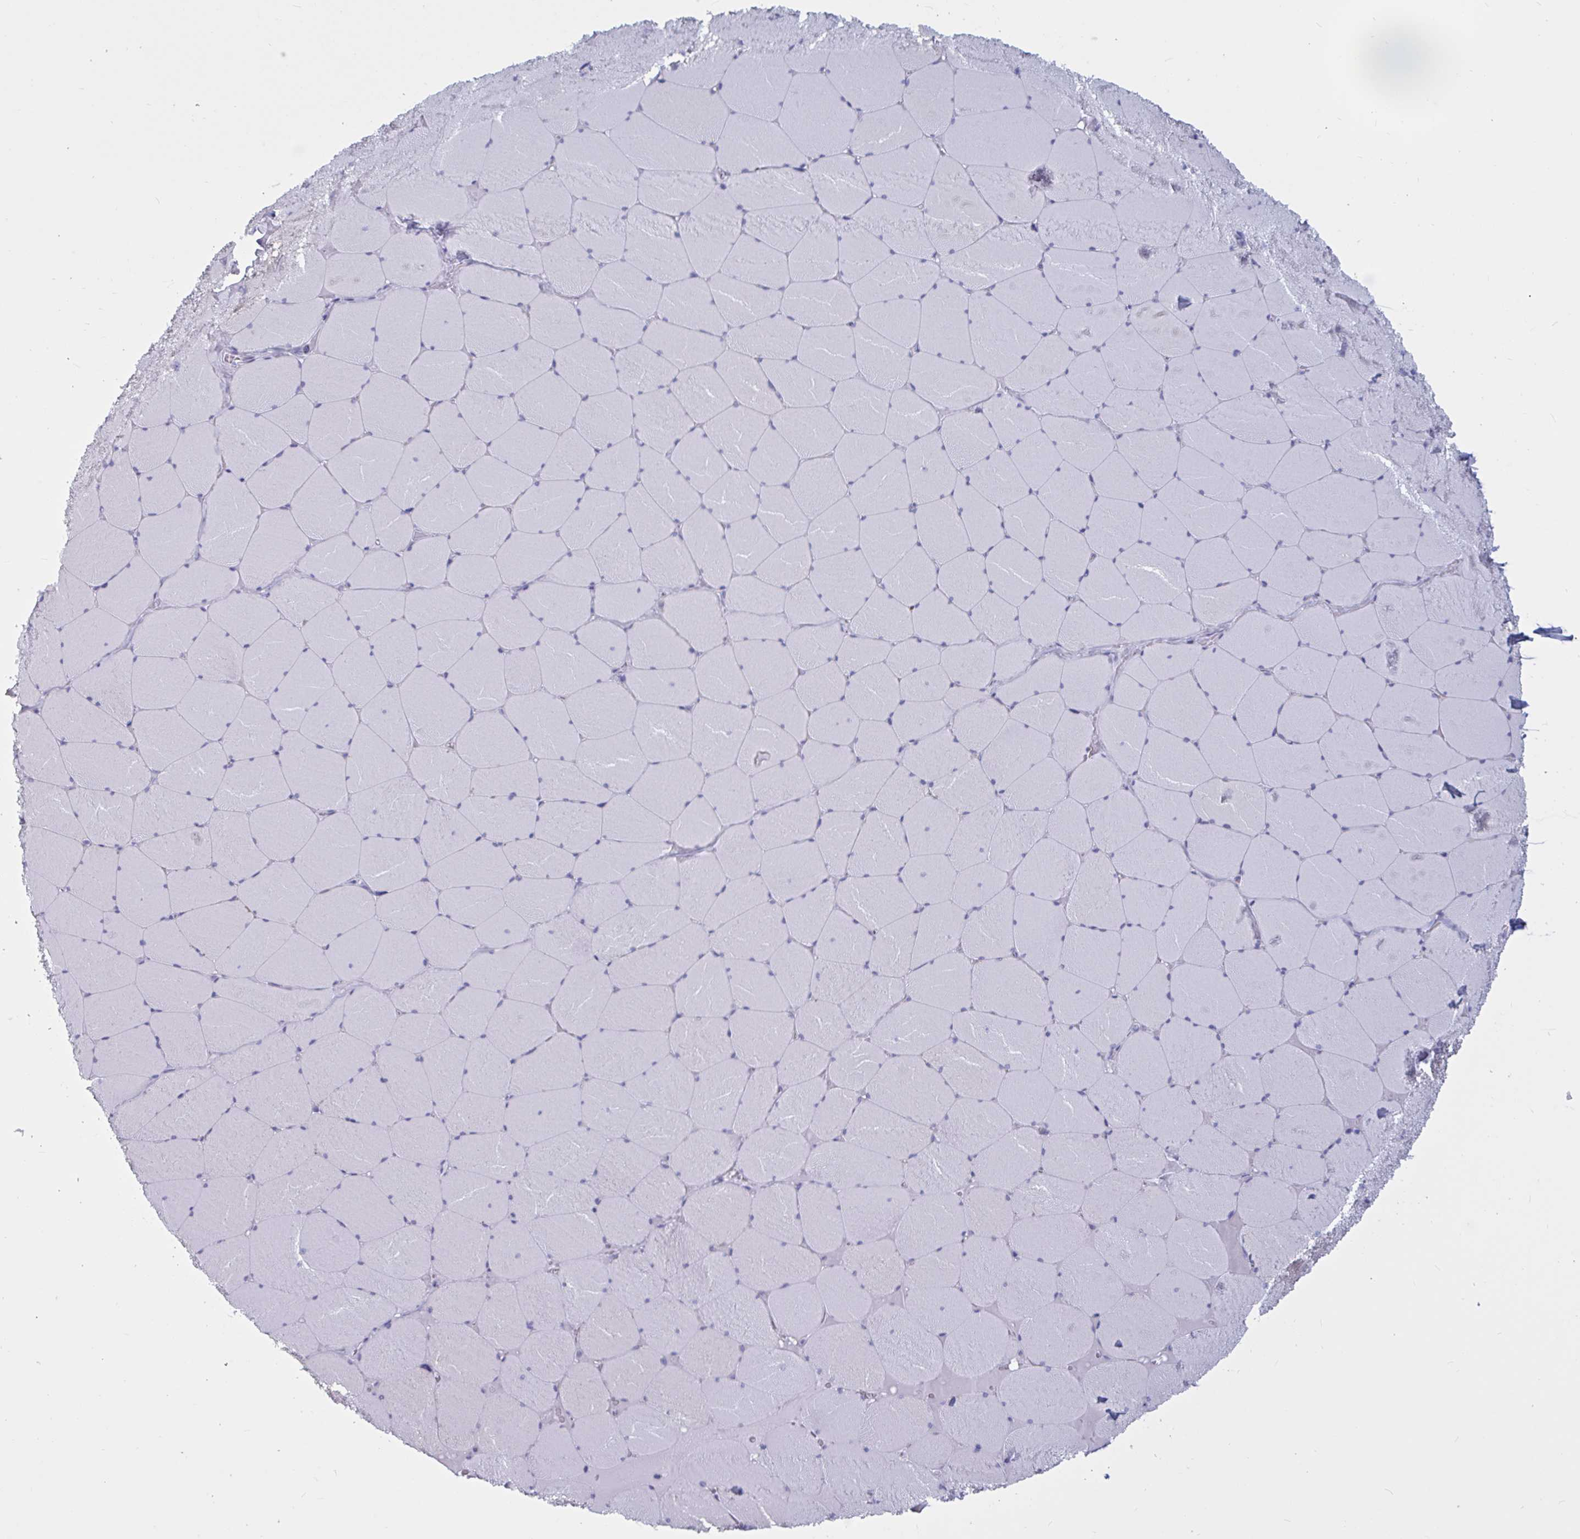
{"staining": {"intensity": "weak", "quantity": "<25%", "location": "cytoplasmic/membranous"}, "tissue": "skeletal muscle", "cell_type": "Myocytes", "image_type": "normal", "snomed": [{"axis": "morphology", "description": "Normal tissue, NOS"}, {"axis": "topography", "description": "Skeletal muscle"}, {"axis": "topography", "description": "Head-Neck"}], "caption": "Benign skeletal muscle was stained to show a protein in brown. There is no significant expression in myocytes. (DAB (3,3'-diaminobenzidine) immunohistochemistry (IHC) visualized using brightfield microscopy, high magnification).", "gene": "ATG9A", "patient": {"sex": "male", "age": 66}}